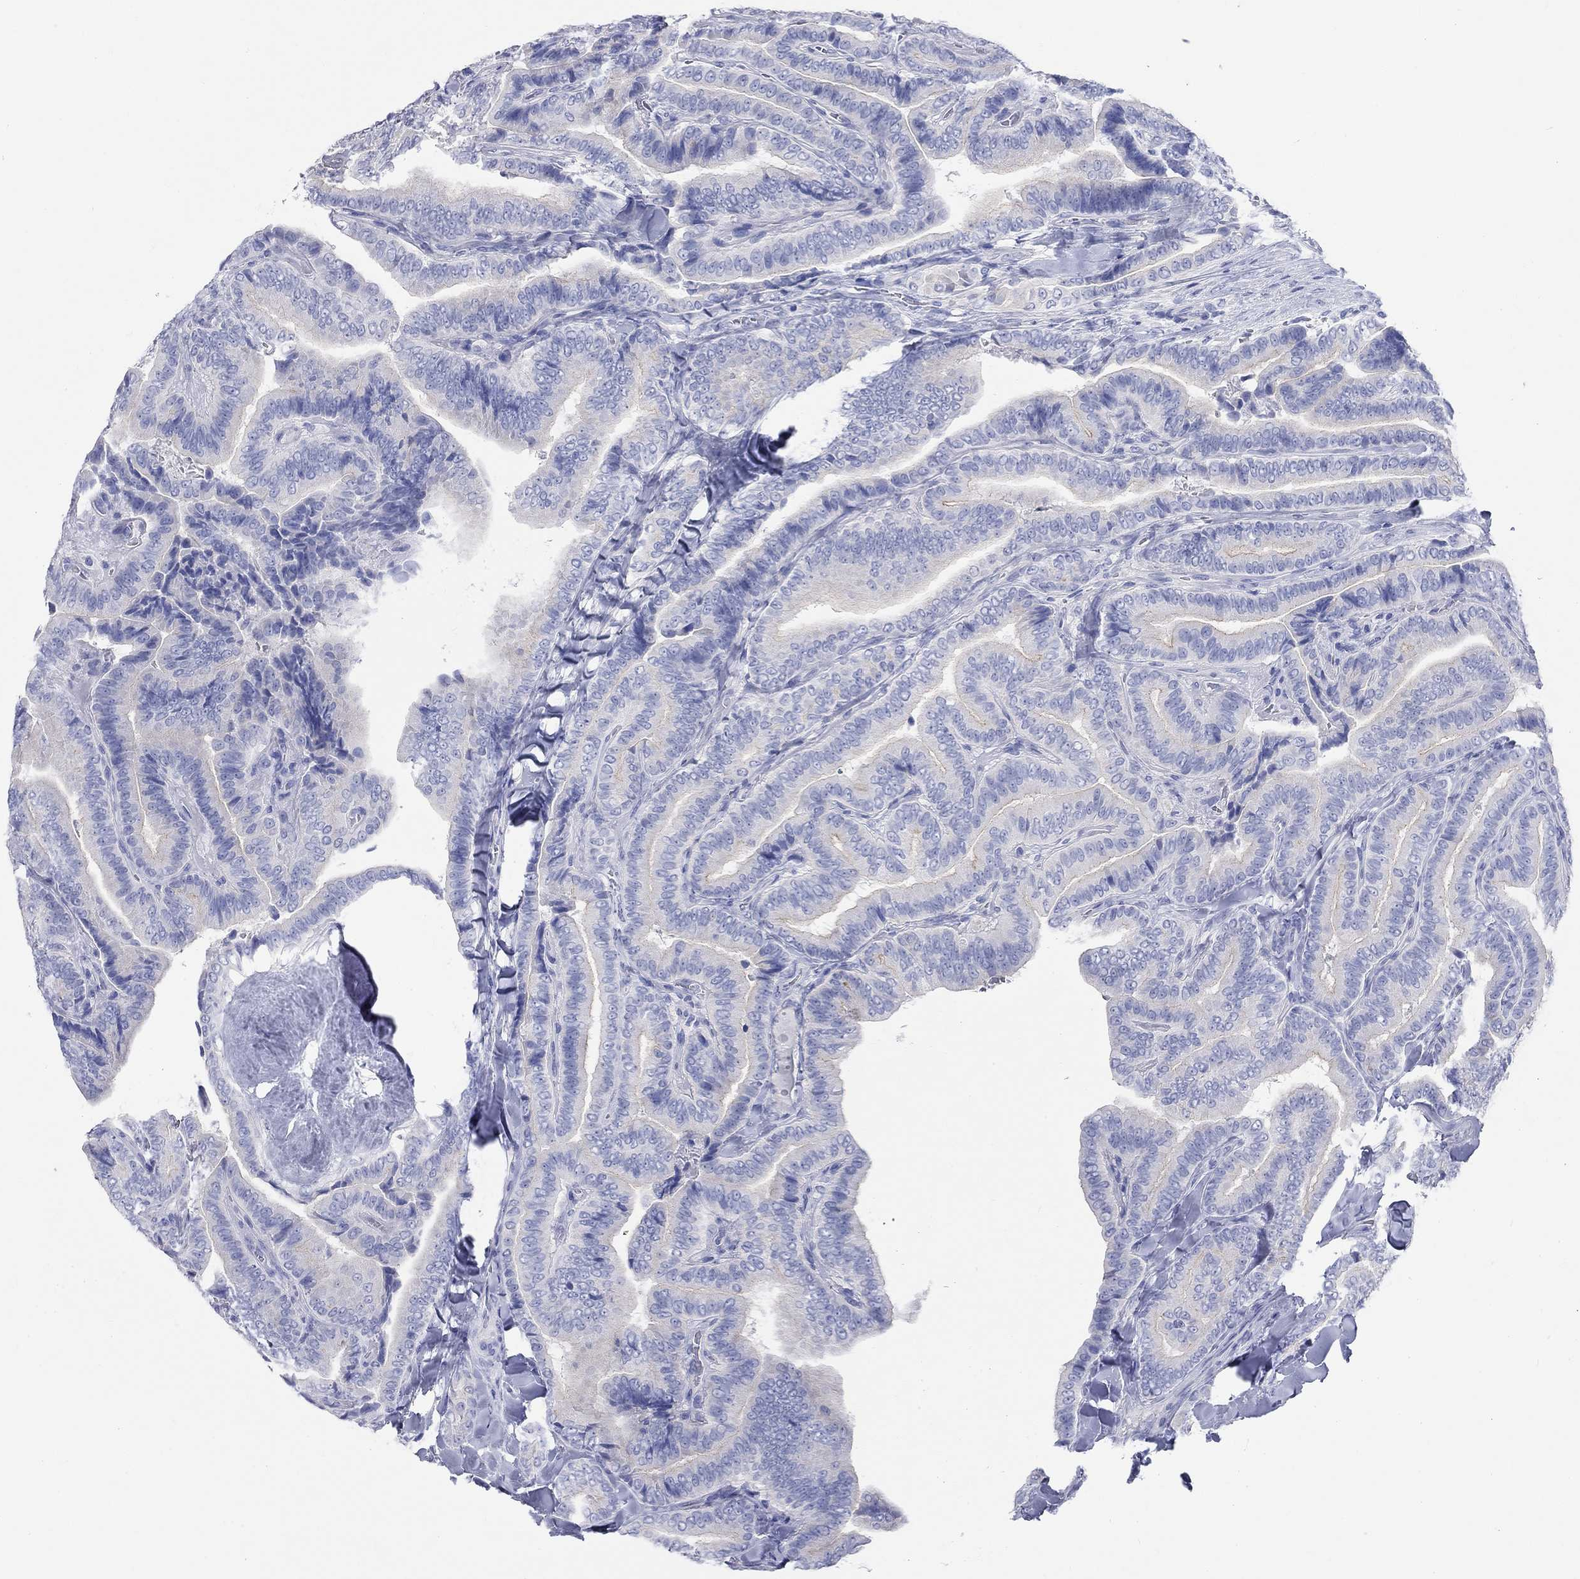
{"staining": {"intensity": "negative", "quantity": "none", "location": "none"}, "tissue": "thyroid cancer", "cell_type": "Tumor cells", "image_type": "cancer", "snomed": [{"axis": "morphology", "description": "Papillary adenocarcinoma, NOS"}, {"axis": "topography", "description": "Thyroid gland"}], "caption": "Immunohistochemical staining of human papillary adenocarcinoma (thyroid) shows no significant positivity in tumor cells.", "gene": "SPATA9", "patient": {"sex": "male", "age": 61}}